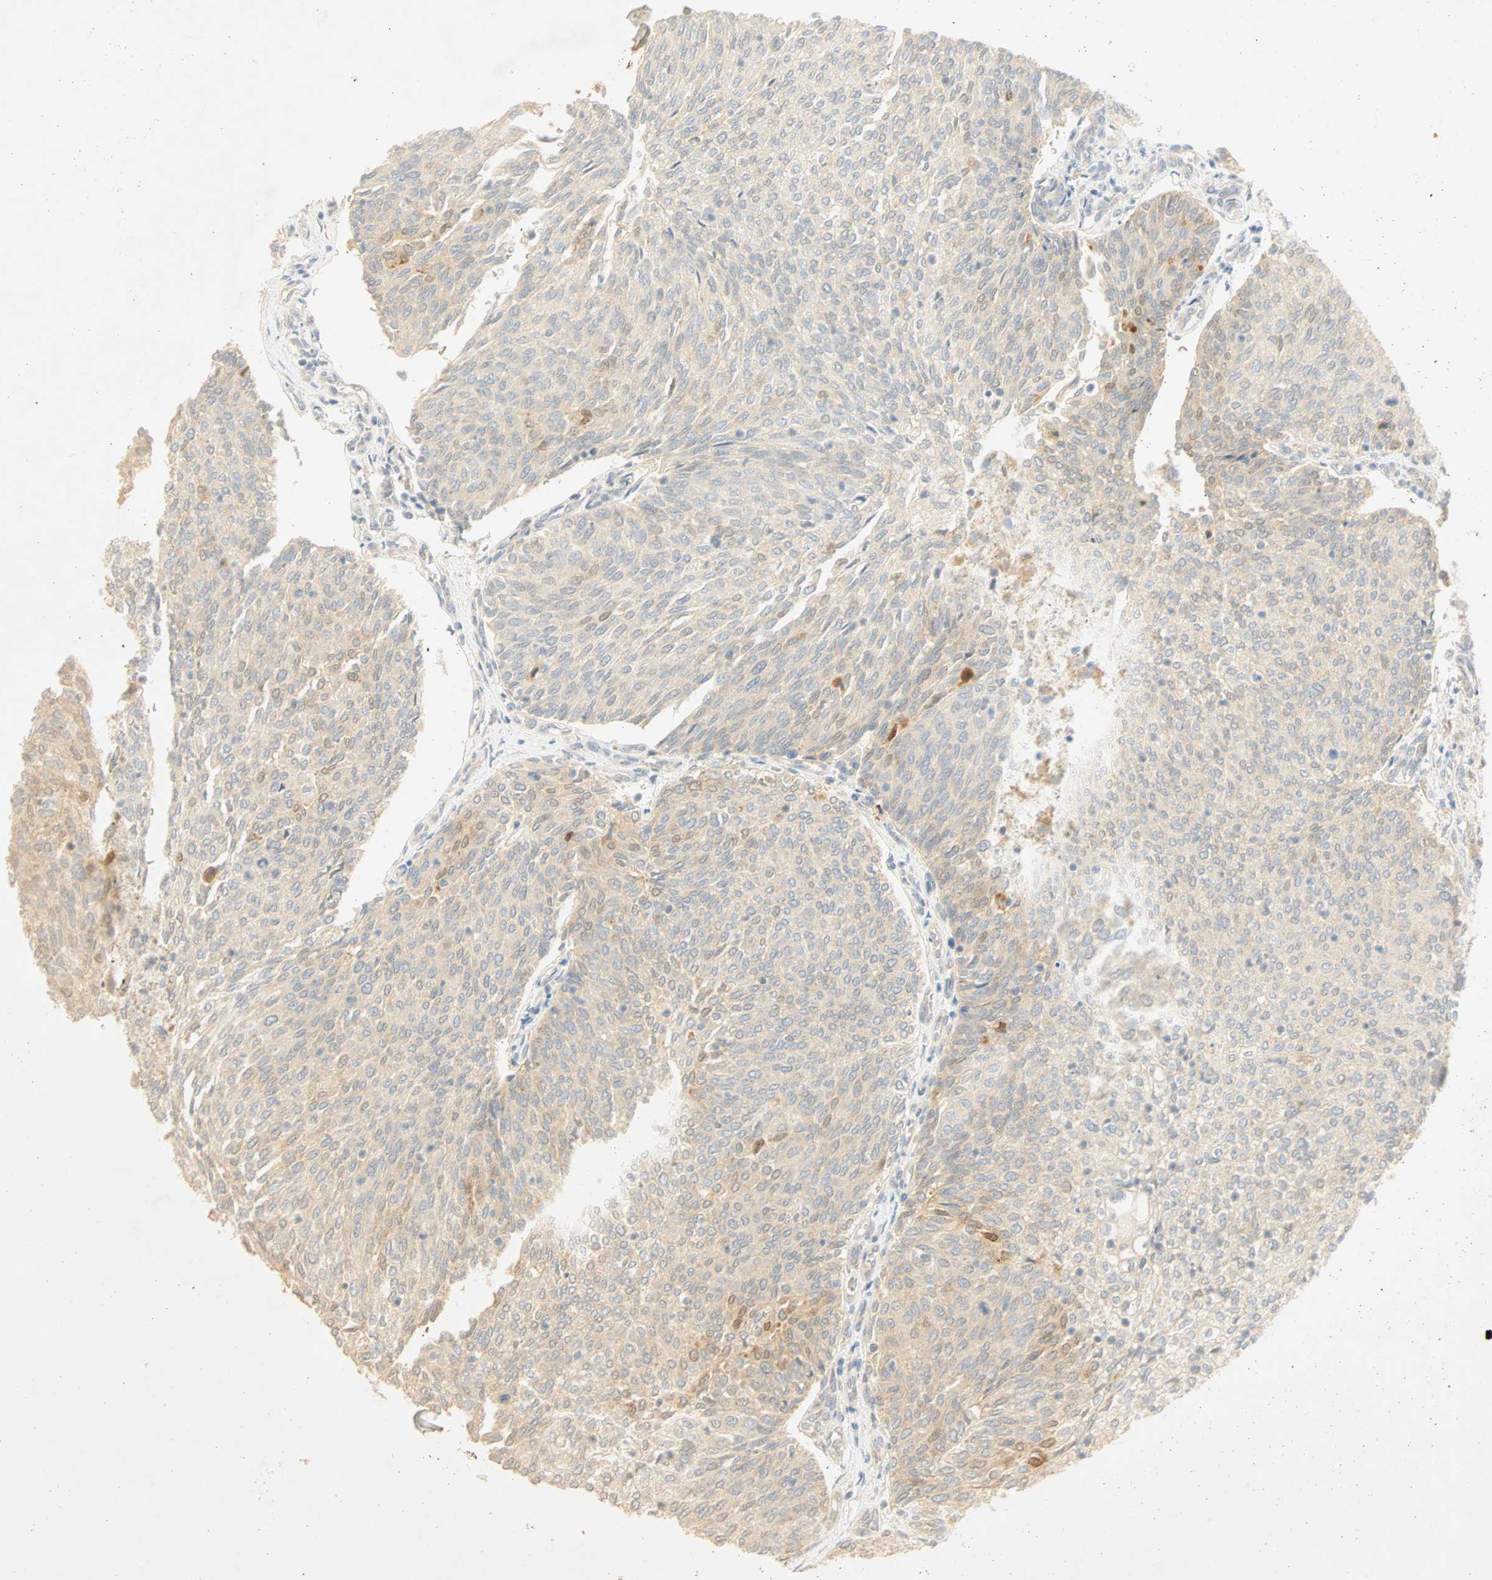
{"staining": {"intensity": "weak", "quantity": "<25%", "location": "cytoplasmic/membranous"}, "tissue": "urothelial cancer", "cell_type": "Tumor cells", "image_type": "cancer", "snomed": [{"axis": "morphology", "description": "Urothelial carcinoma, Low grade"}, {"axis": "topography", "description": "Urinary bladder"}], "caption": "A histopathology image of human urothelial carcinoma (low-grade) is negative for staining in tumor cells.", "gene": "SELENBP1", "patient": {"sex": "female", "age": 79}}